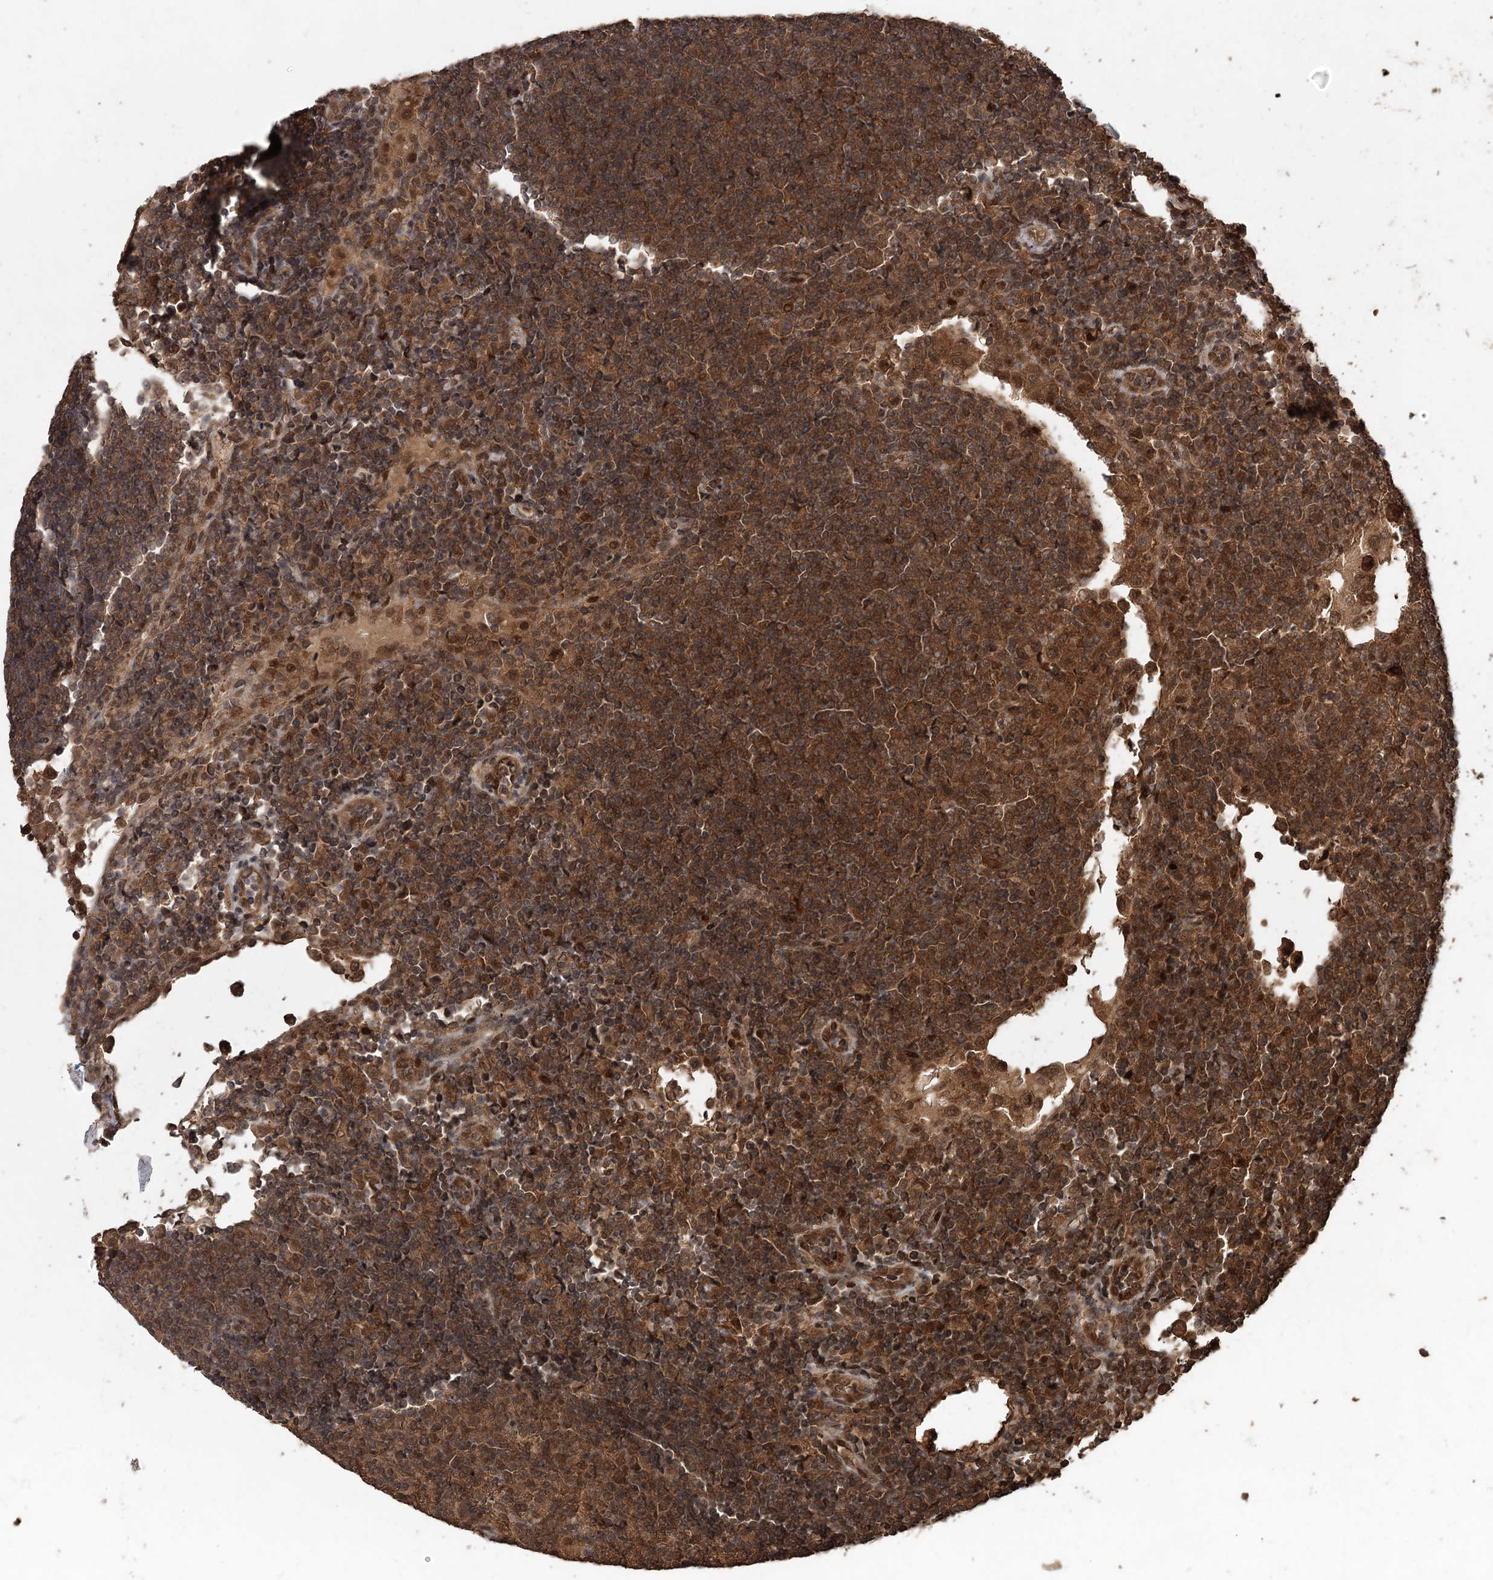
{"staining": {"intensity": "moderate", "quantity": ">75%", "location": "cytoplasmic/membranous"}, "tissue": "lymph node", "cell_type": "Germinal center cells", "image_type": "normal", "snomed": [{"axis": "morphology", "description": "Normal tissue, NOS"}, {"axis": "topography", "description": "Lymph node"}], "caption": "Lymph node stained with a brown dye shows moderate cytoplasmic/membranous positive expression in approximately >75% of germinal center cells.", "gene": "FBXO7", "patient": {"sex": "female", "age": 53}}